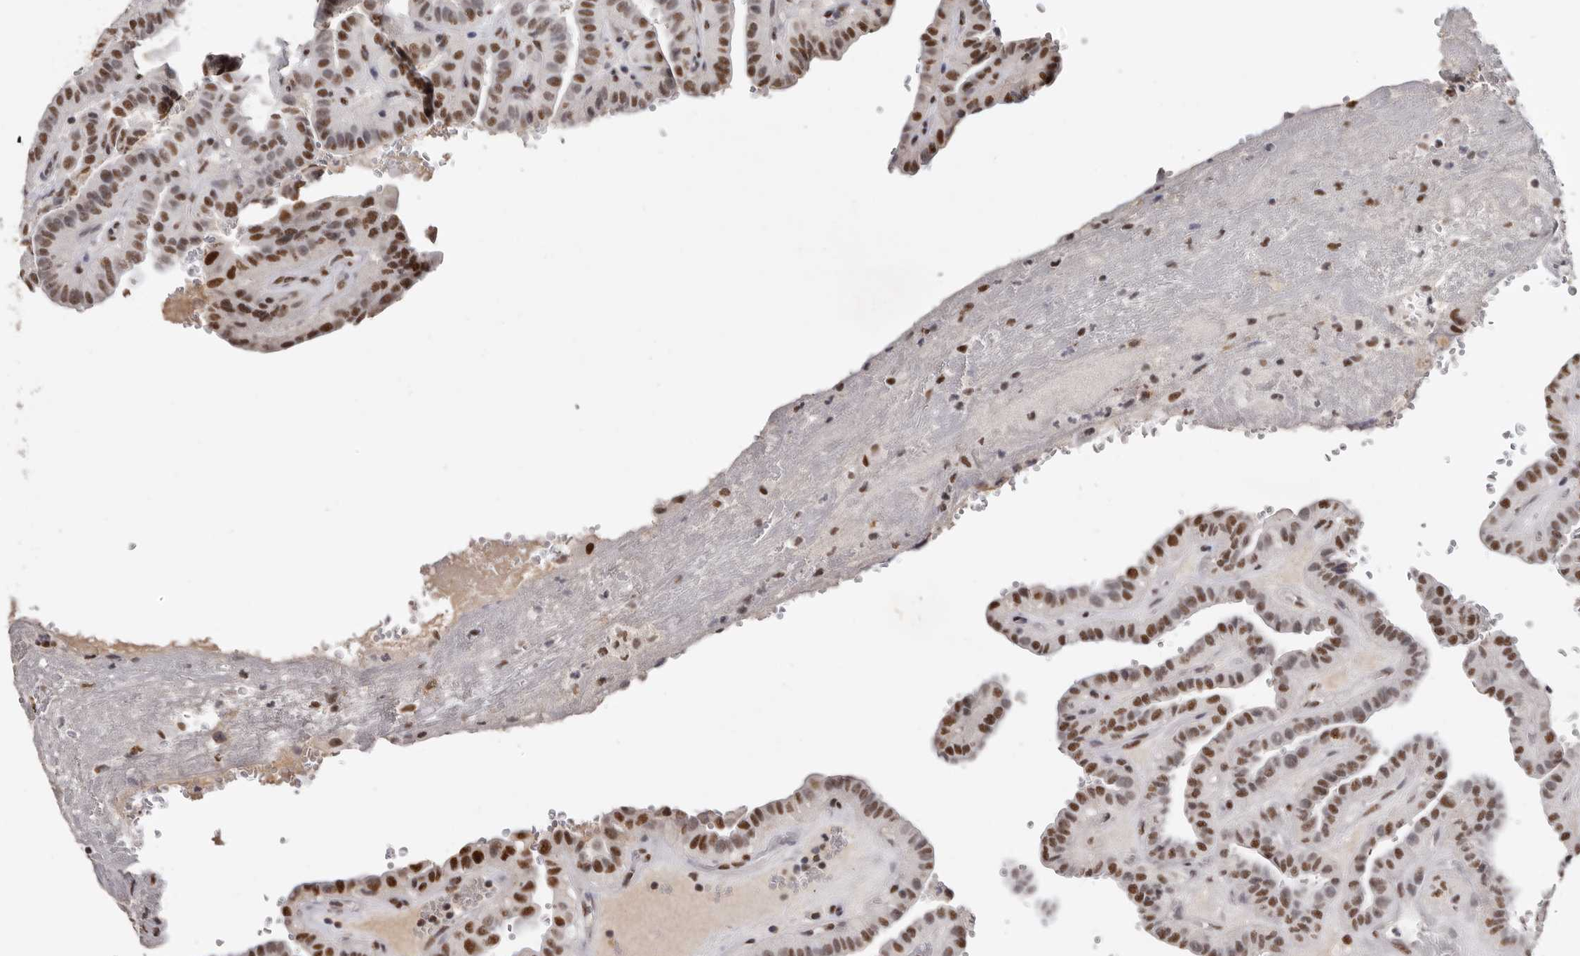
{"staining": {"intensity": "moderate", "quantity": ">75%", "location": "nuclear"}, "tissue": "thyroid cancer", "cell_type": "Tumor cells", "image_type": "cancer", "snomed": [{"axis": "morphology", "description": "Papillary adenocarcinoma, NOS"}, {"axis": "topography", "description": "Thyroid gland"}], "caption": "This is a histology image of immunohistochemistry (IHC) staining of thyroid papillary adenocarcinoma, which shows moderate positivity in the nuclear of tumor cells.", "gene": "SCAF4", "patient": {"sex": "male", "age": 77}}